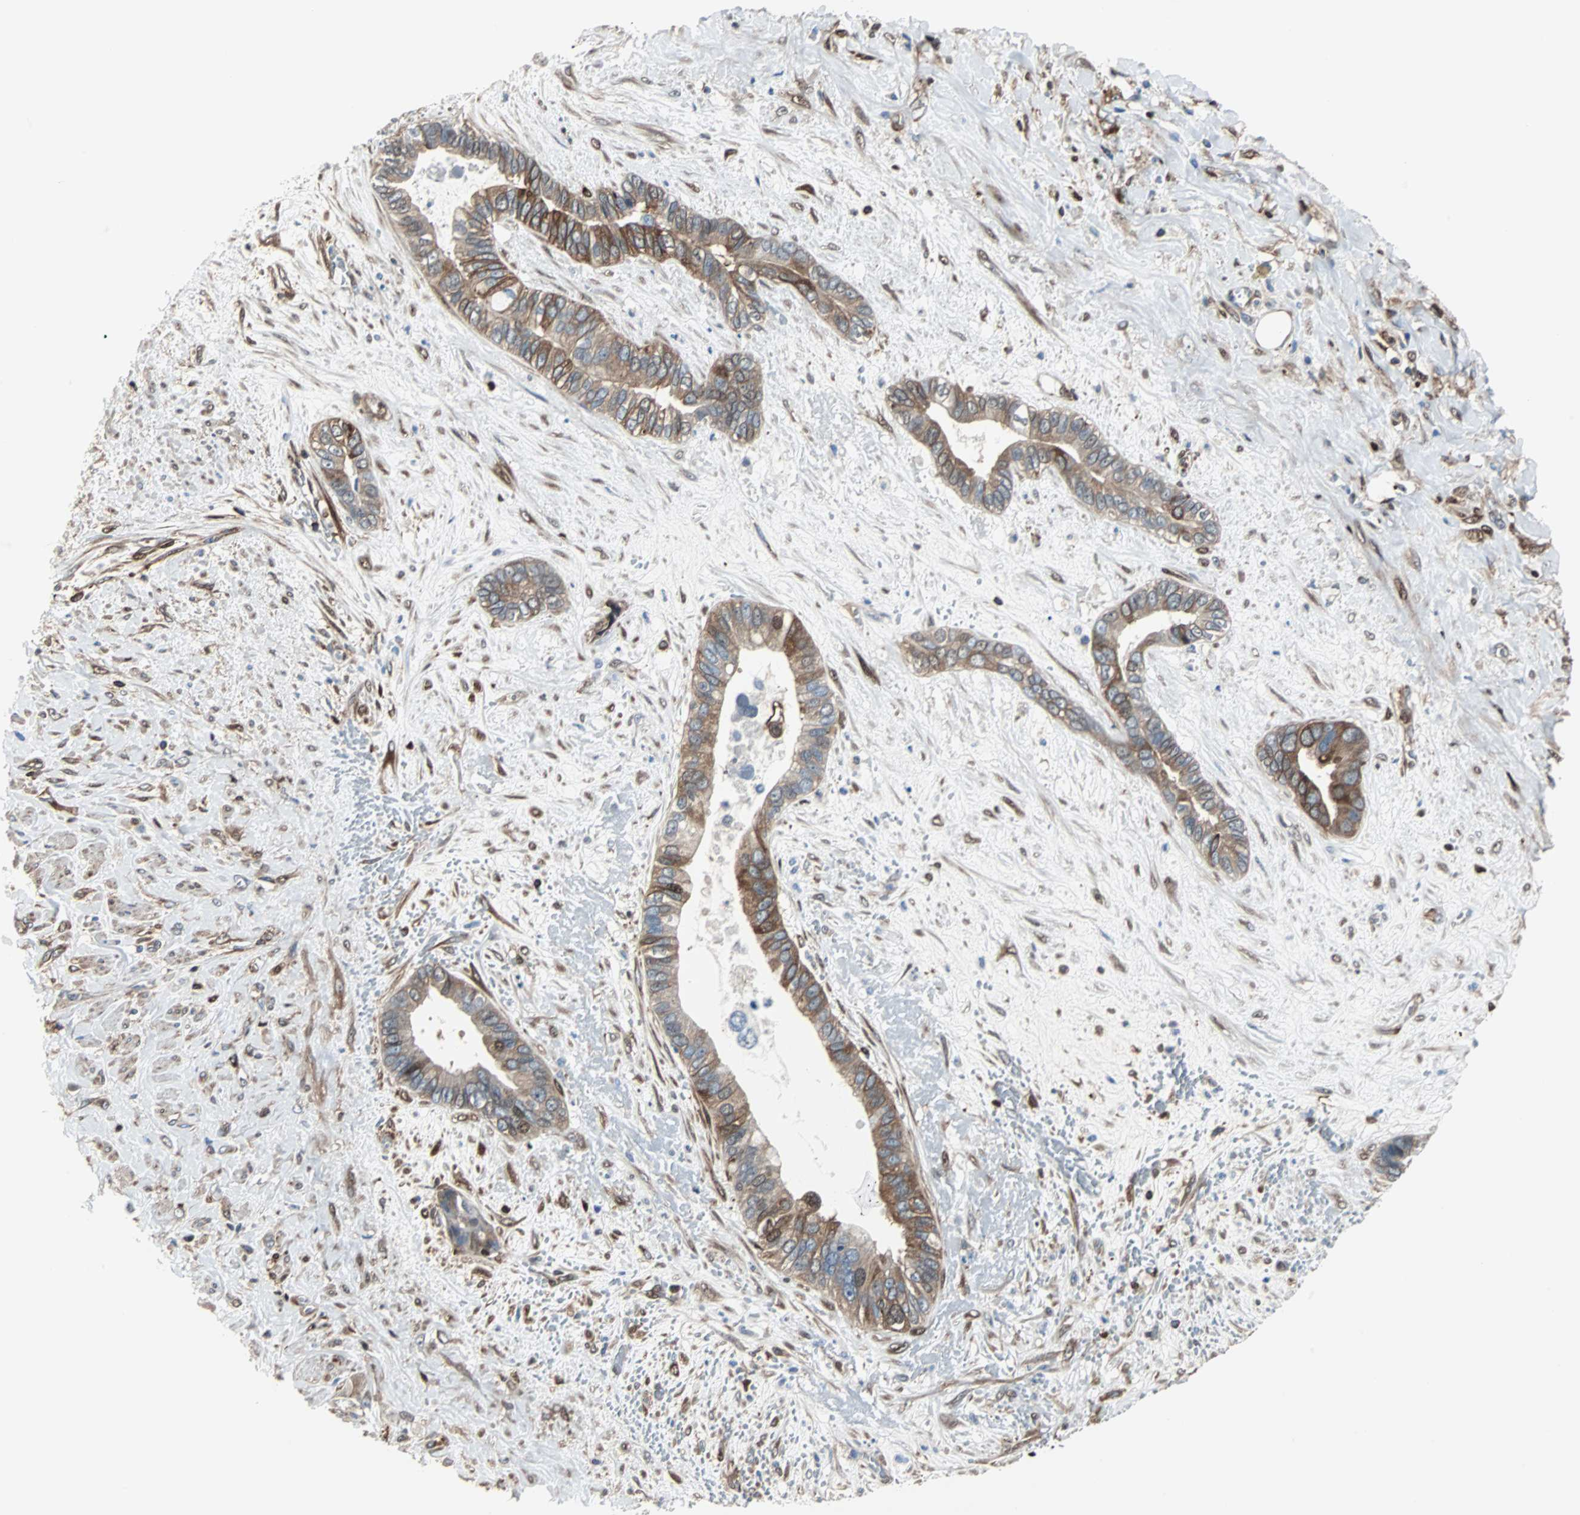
{"staining": {"intensity": "moderate", "quantity": ">75%", "location": "cytoplasmic/membranous"}, "tissue": "liver cancer", "cell_type": "Tumor cells", "image_type": "cancer", "snomed": [{"axis": "morphology", "description": "Cholangiocarcinoma"}, {"axis": "topography", "description": "Liver"}], "caption": "Immunohistochemical staining of liver cholangiocarcinoma displays medium levels of moderate cytoplasmic/membranous staining in approximately >75% of tumor cells. (brown staining indicates protein expression, while blue staining denotes nuclei).", "gene": "RELA", "patient": {"sex": "female", "age": 65}}